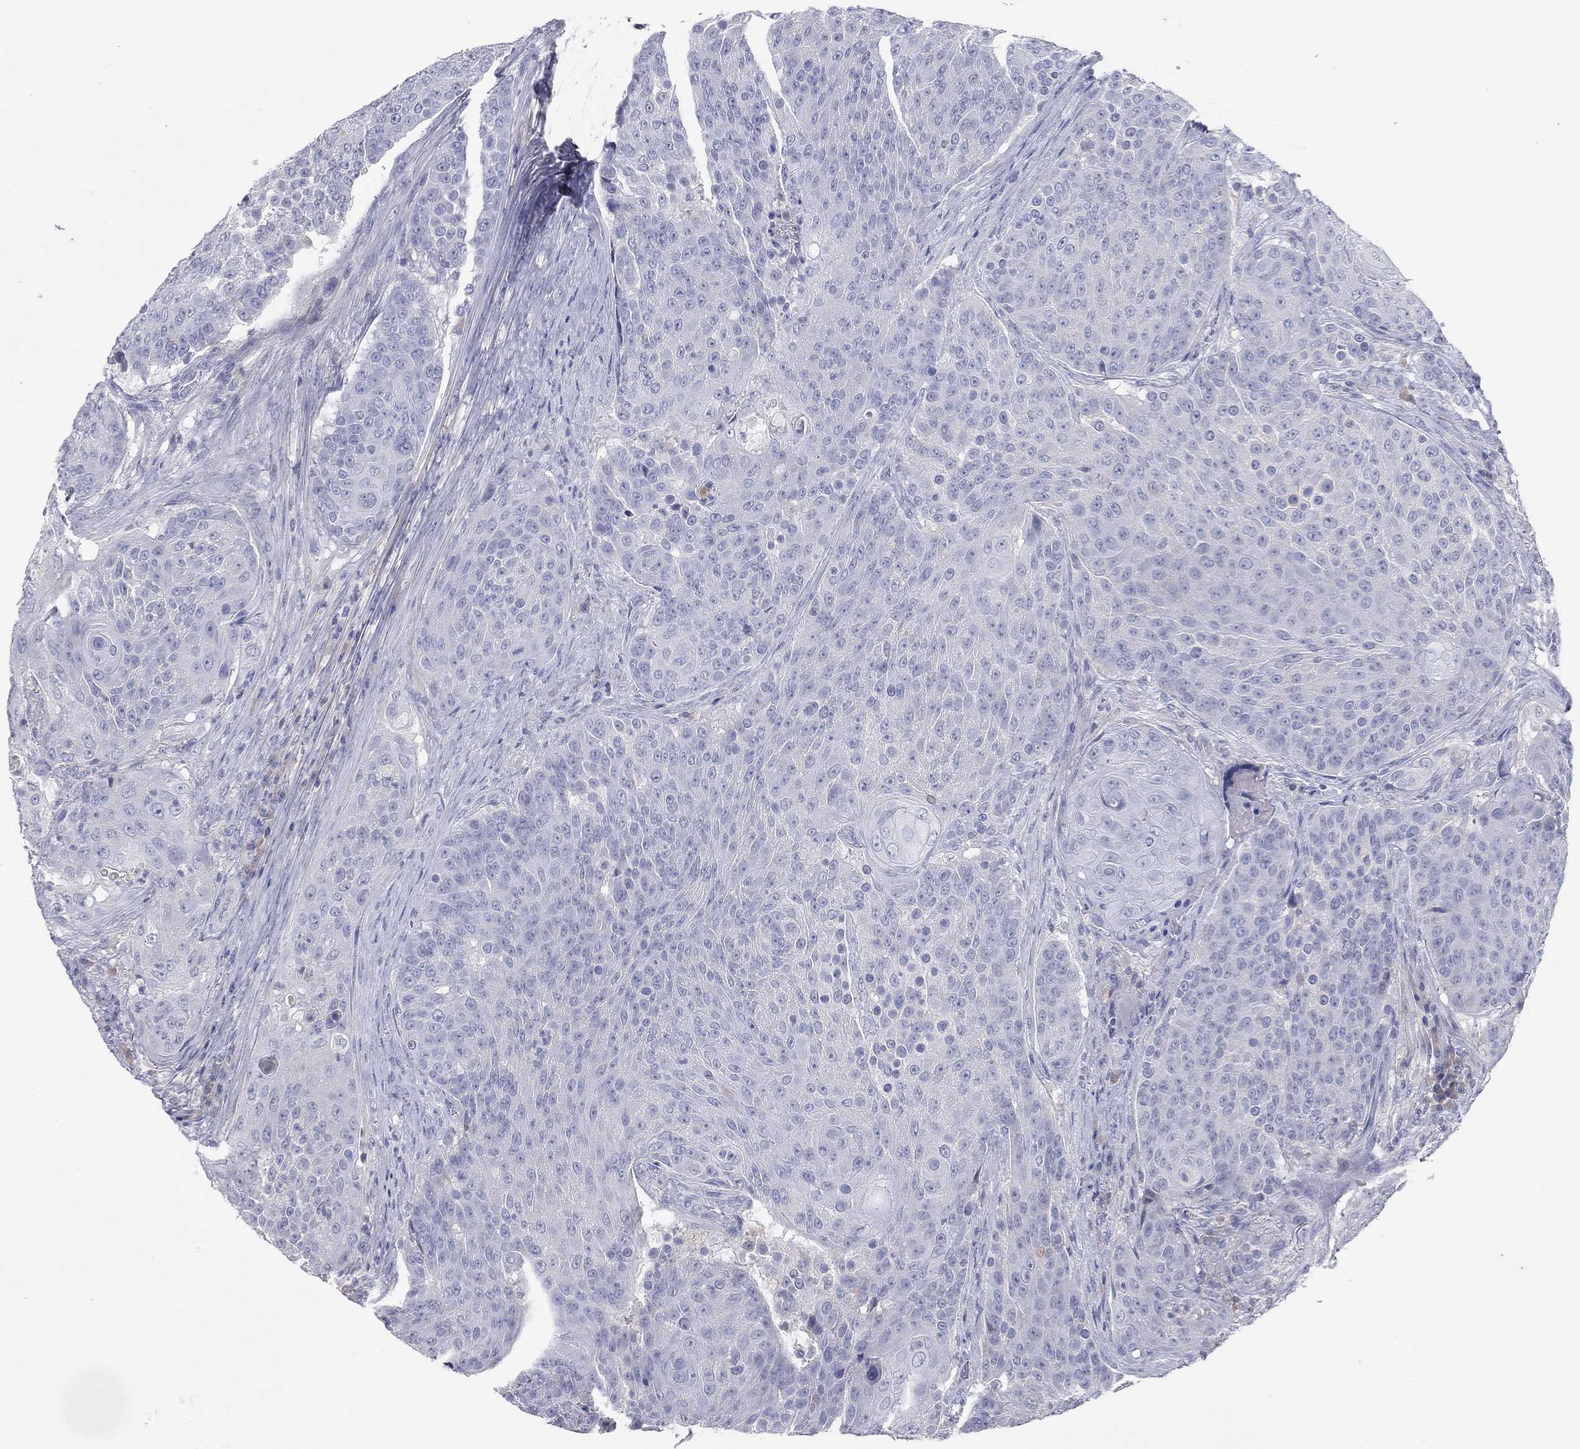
{"staining": {"intensity": "negative", "quantity": "none", "location": "none"}, "tissue": "urothelial cancer", "cell_type": "Tumor cells", "image_type": "cancer", "snomed": [{"axis": "morphology", "description": "Urothelial carcinoma, High grade"}, {"axis": "topography", "description": "Urinary bladder"}], "caption": "High magnification brightfield microscopy of urothelial carcinoma (high-grade) stained with DAB (3,3'-diaminobenzidine) (brown) and counterstained with hematoxylin (blue): tumor cells show no significant positivity.", "gene": "CPT1B", "patient": {"sex": "female", "age": 63}}